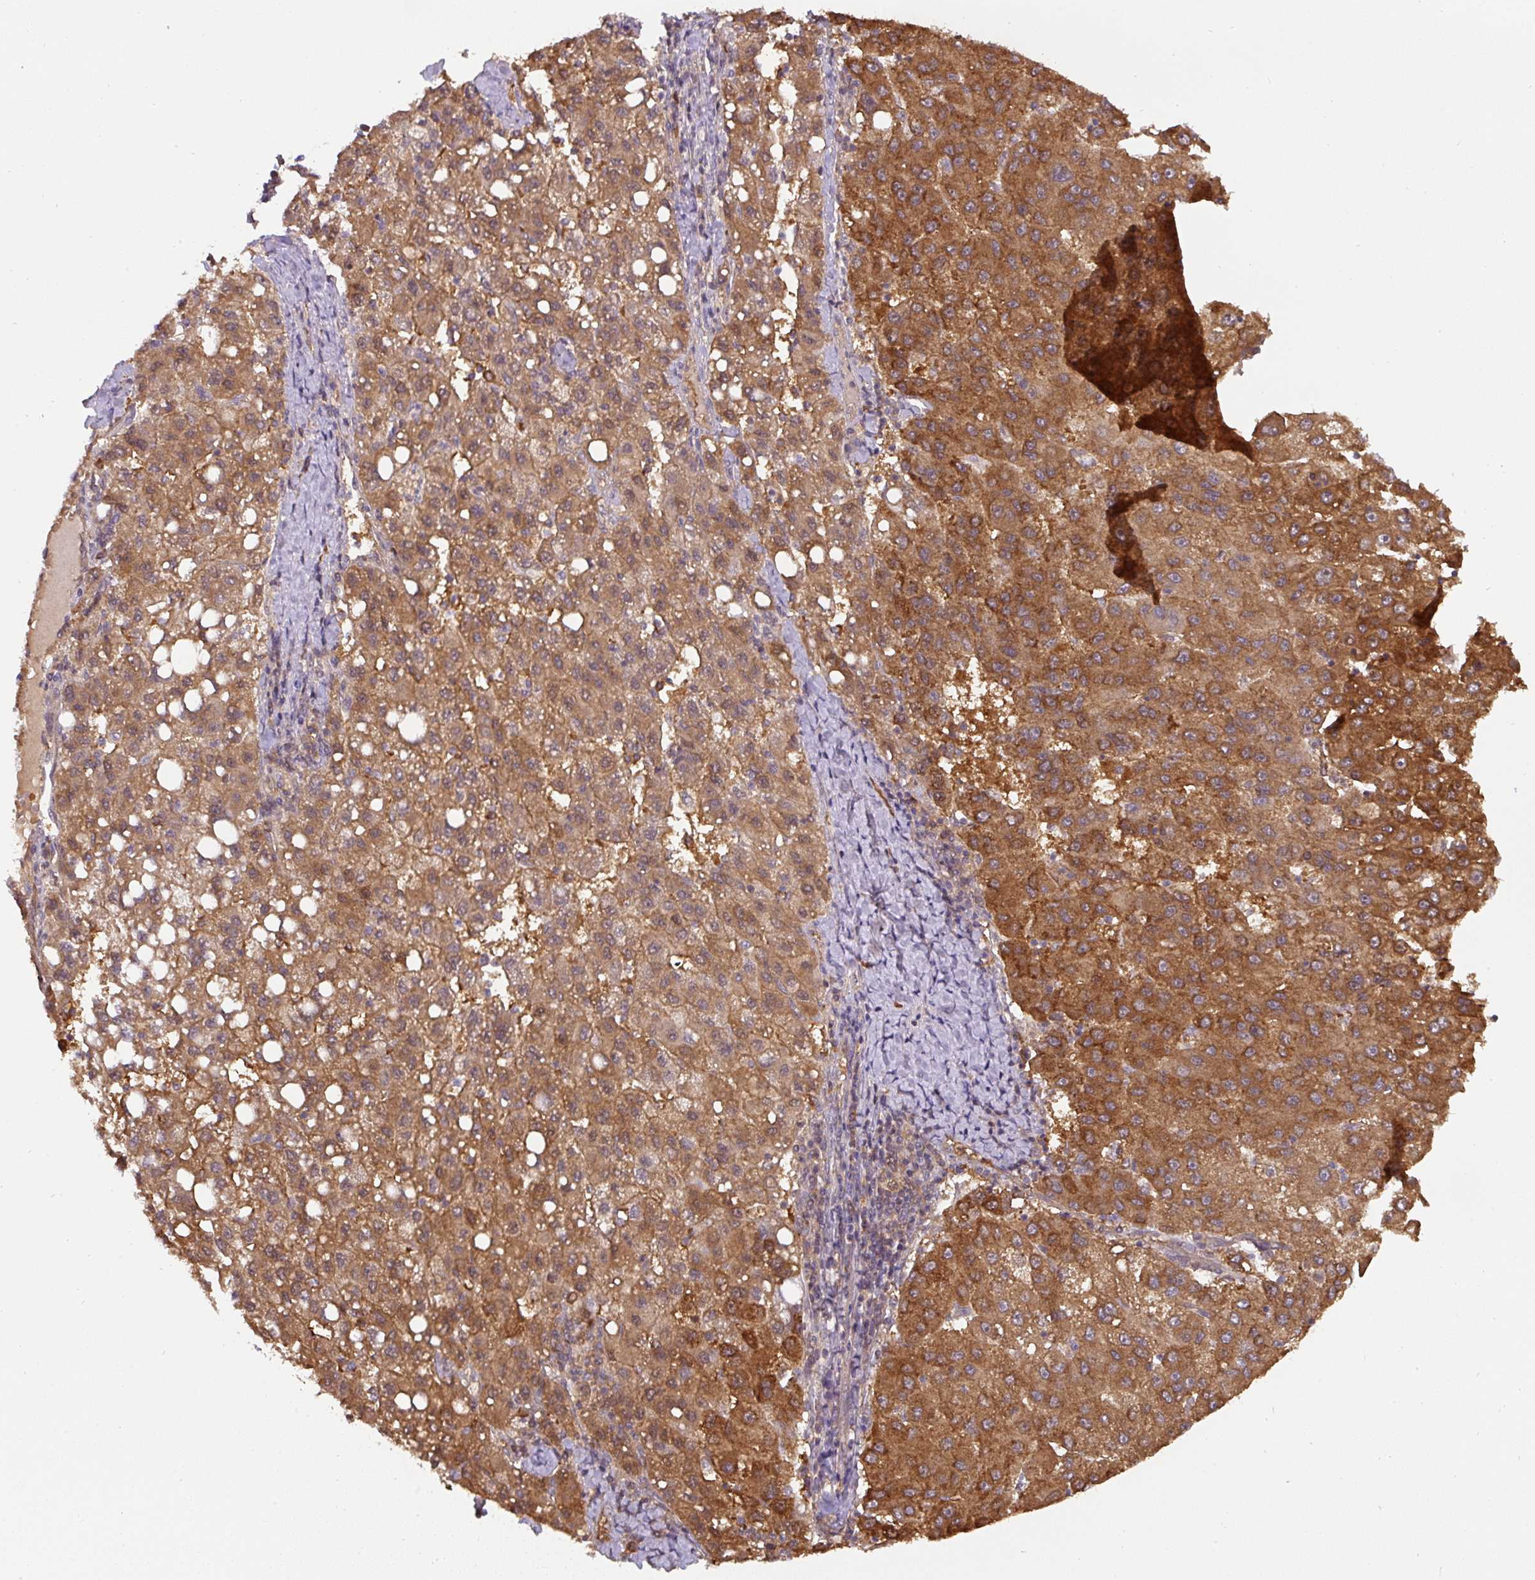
{"staining": {"intensity": "strong", "quantity": ">75%", "location": "cytoplasmic/membranous"}, "tissue": "liver cancer", "cell_type": "Tumor cells", "image_type": "cancer", "snomed": [{"axis": "morphology", "description": "Carcinoma, Hepatocellular, NOS"}, {"axis": "topography", "description": "Liver"}], "caption": "Immunohistochemistry (IHC) of human hepatocellular carcinoma (liver) reveals high levels of strong cytoplasmic/membranous staining in approximately >75% of tumor cells. (Brightfield microscopy of DAB IHC at high magnification).", "gene": "ST13", "patient": {"sex": "female", "age": 82}}